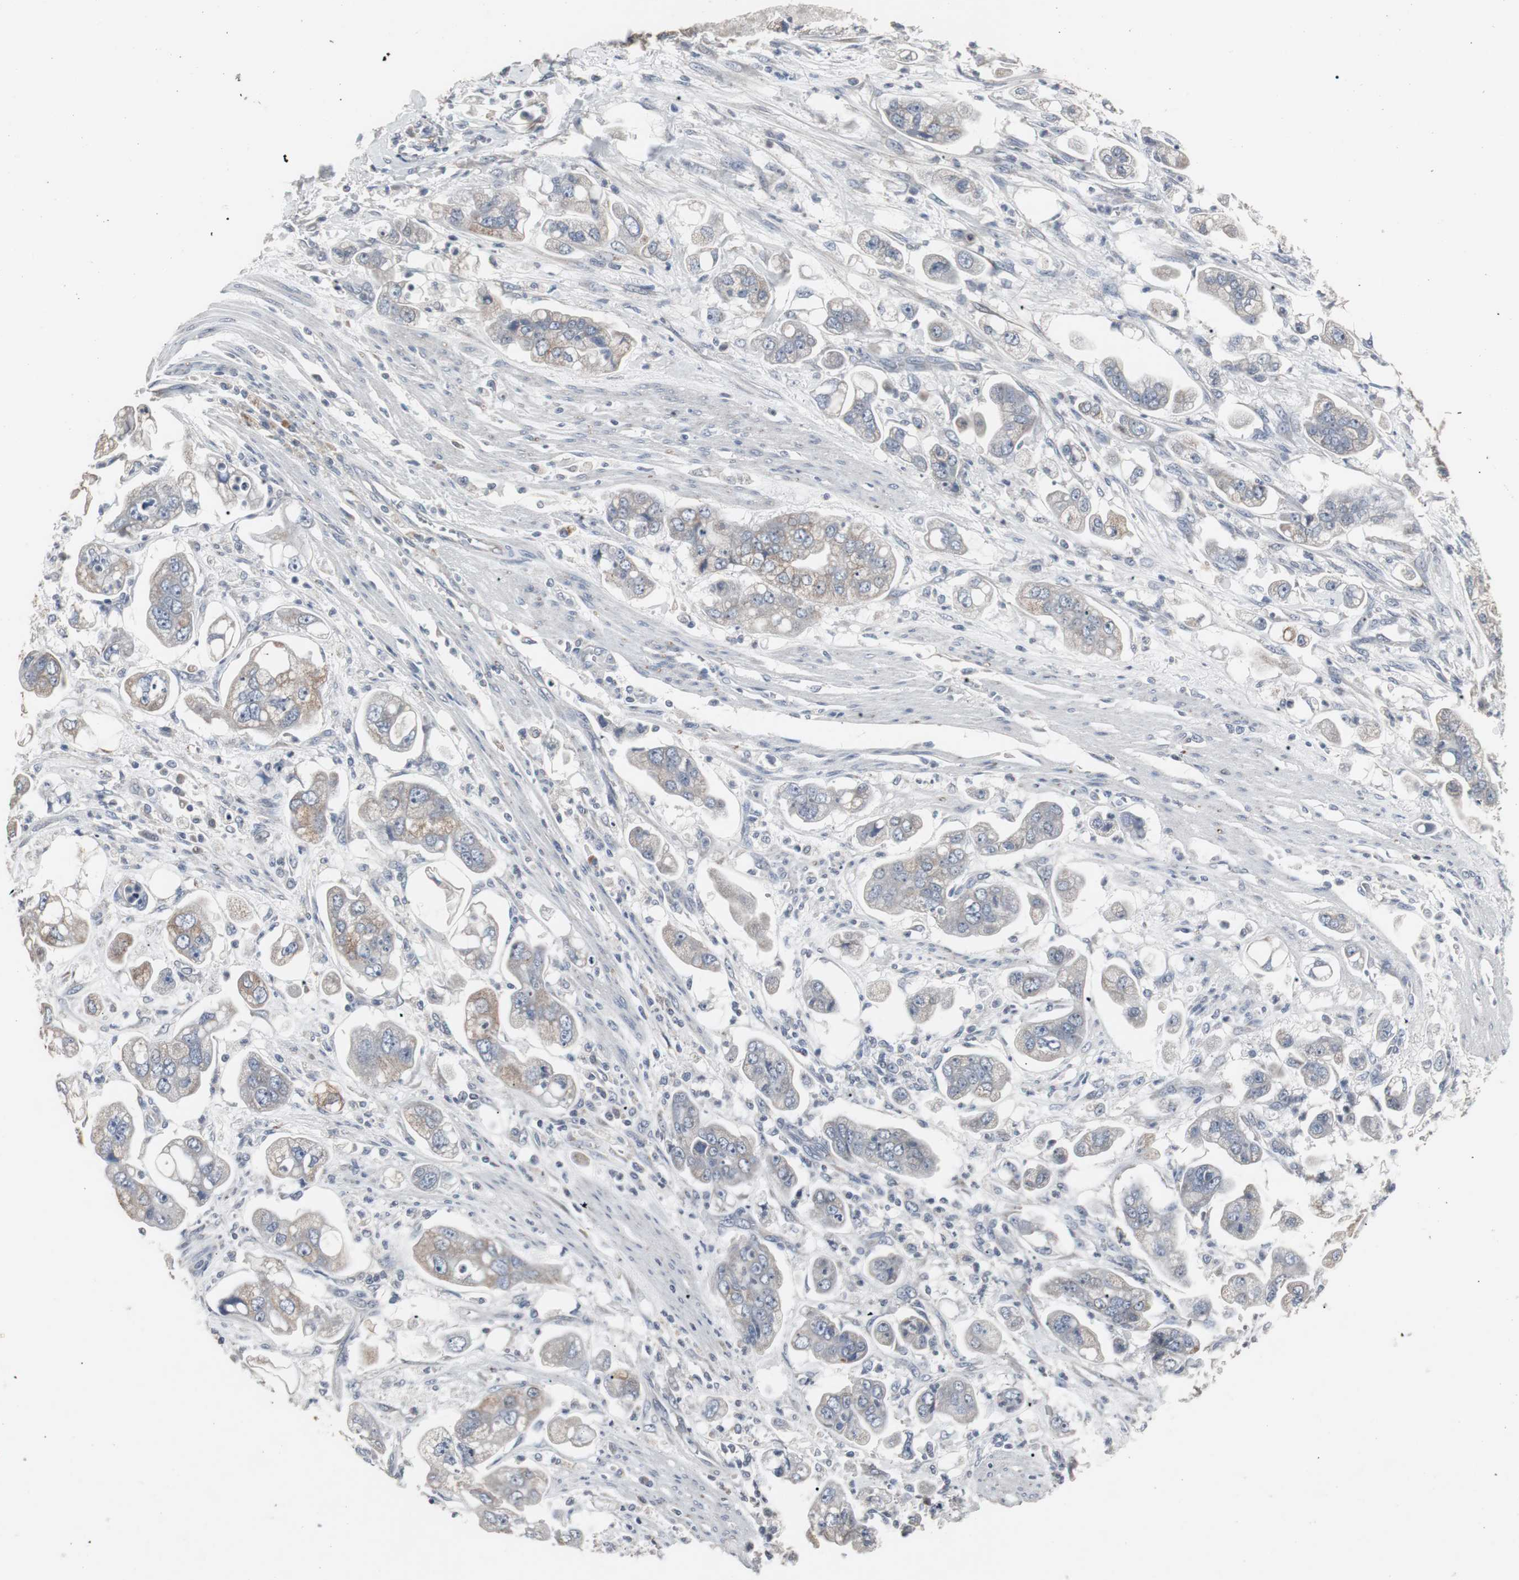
{"staining": {"intensity": "moderate", "quantity": "<25%", "location": "cytoplasmic/membranous"}, "tissue": "stomach cancer", "cell_type": "Tumor cells", "image_type": "cancer", "snomed": [{"axis": "morphology", "description": "Adenocarcinoma, NOS"}, {"axis": "topography", "description": "Stomach"}], "caption": "Human stomach cancer stained with a brown dye exhibits moderate cytoplasmic/membranous positive positivity in about <25% of tumor cells.", "gene": "ACAA1", "patient": {"sex": "male", "age": 62}}